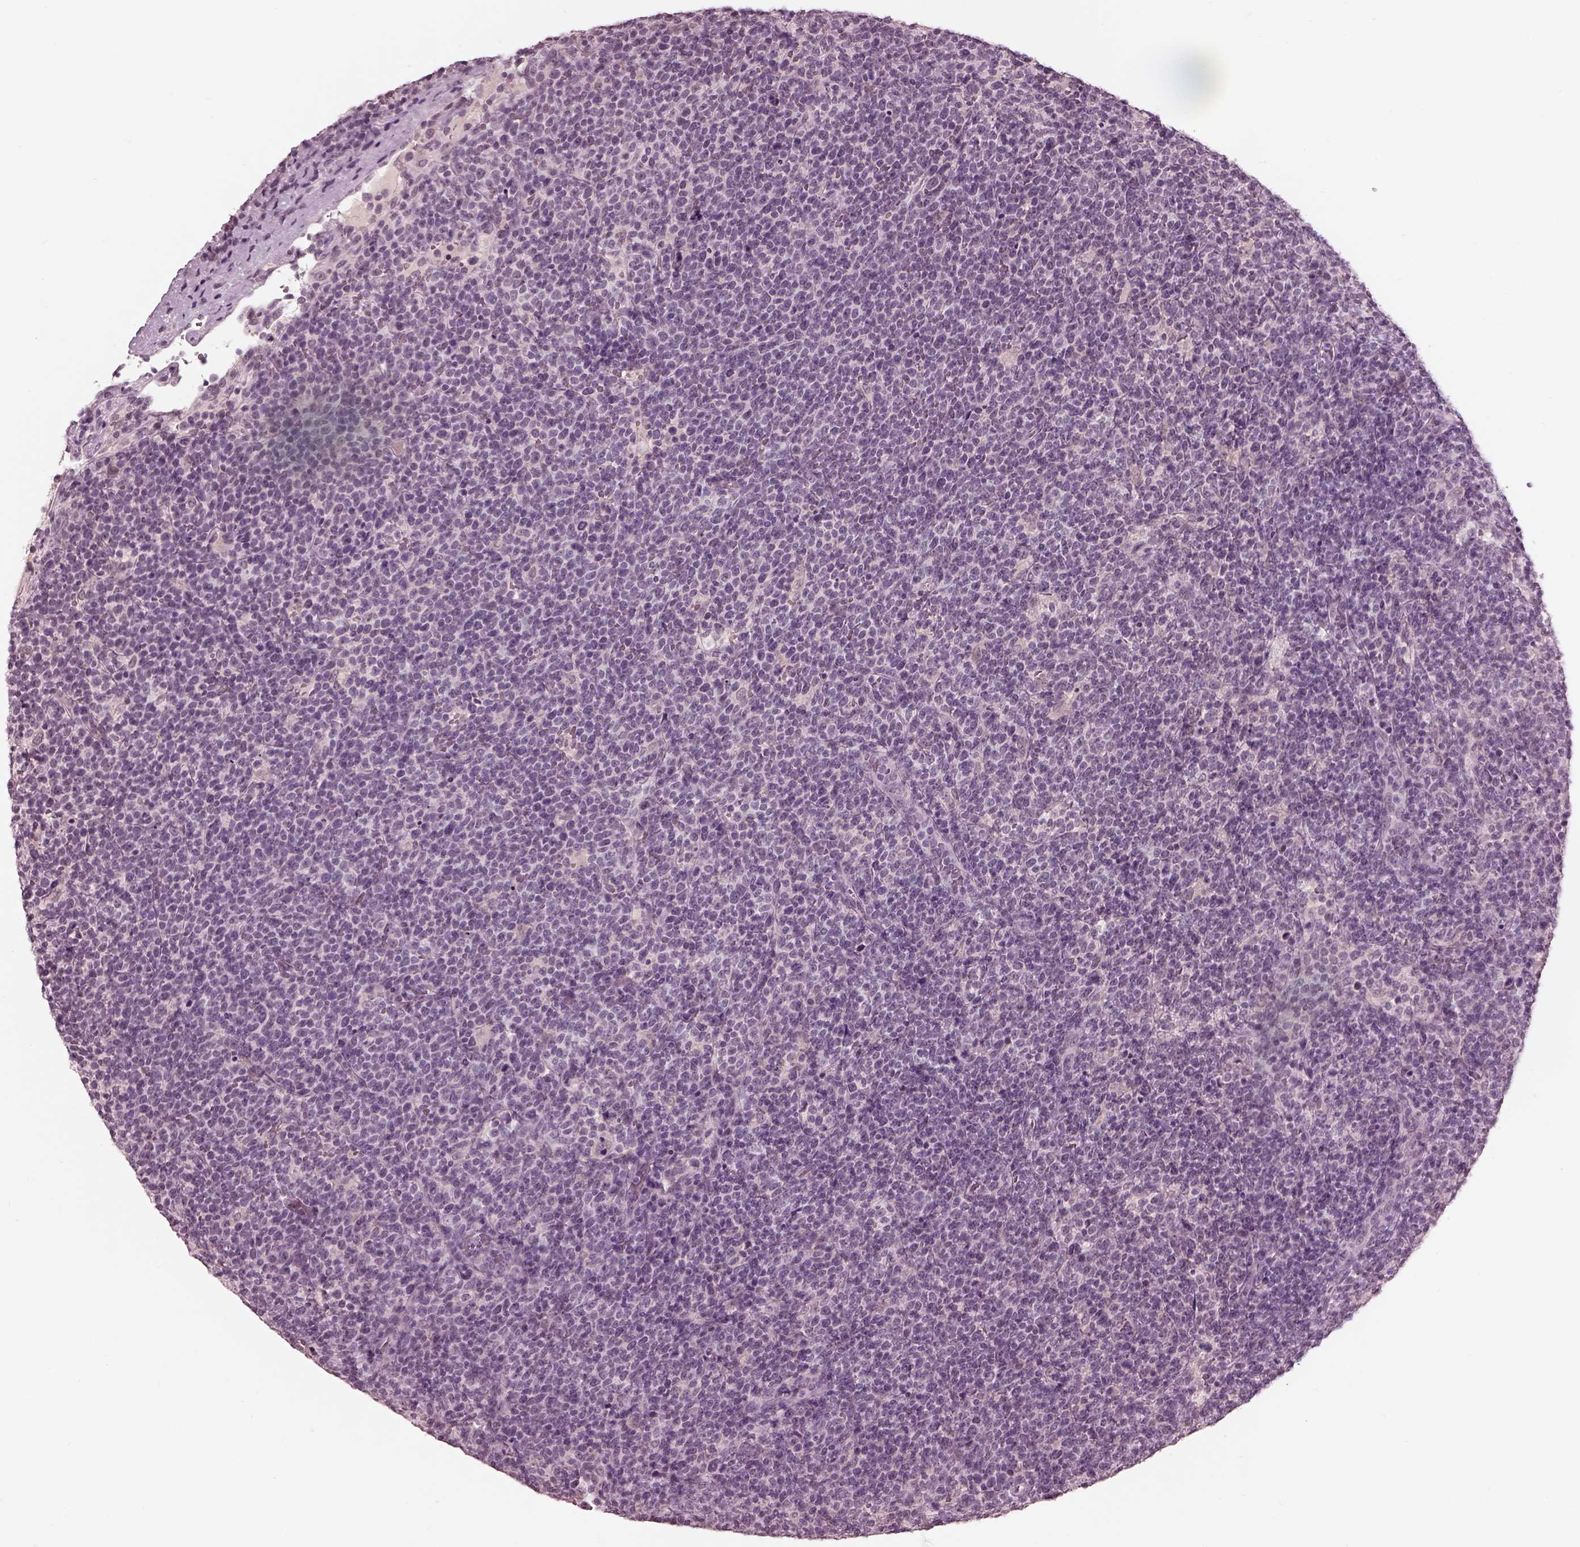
{"staining": {"intensity": "negative", "quantity": "none", "location": "none"}, "tissue": "lymphoma", "cell_type": "Tumor cells", "image_type": "cancer", "snomed": [{"axis": "morphology", "description": "Malignant lymphoma, non-Hodgkin's type, High grade"}, {"axis": "topography", "description": "Lymph node"}], "caption": "High-grade malignant lymphoma, non-Hodgkin's type stained for a protein using IHC exhibits no positivity tumor cells.", "gene": "GARIN4", "patient": {"sex": "male", "age": 61}}